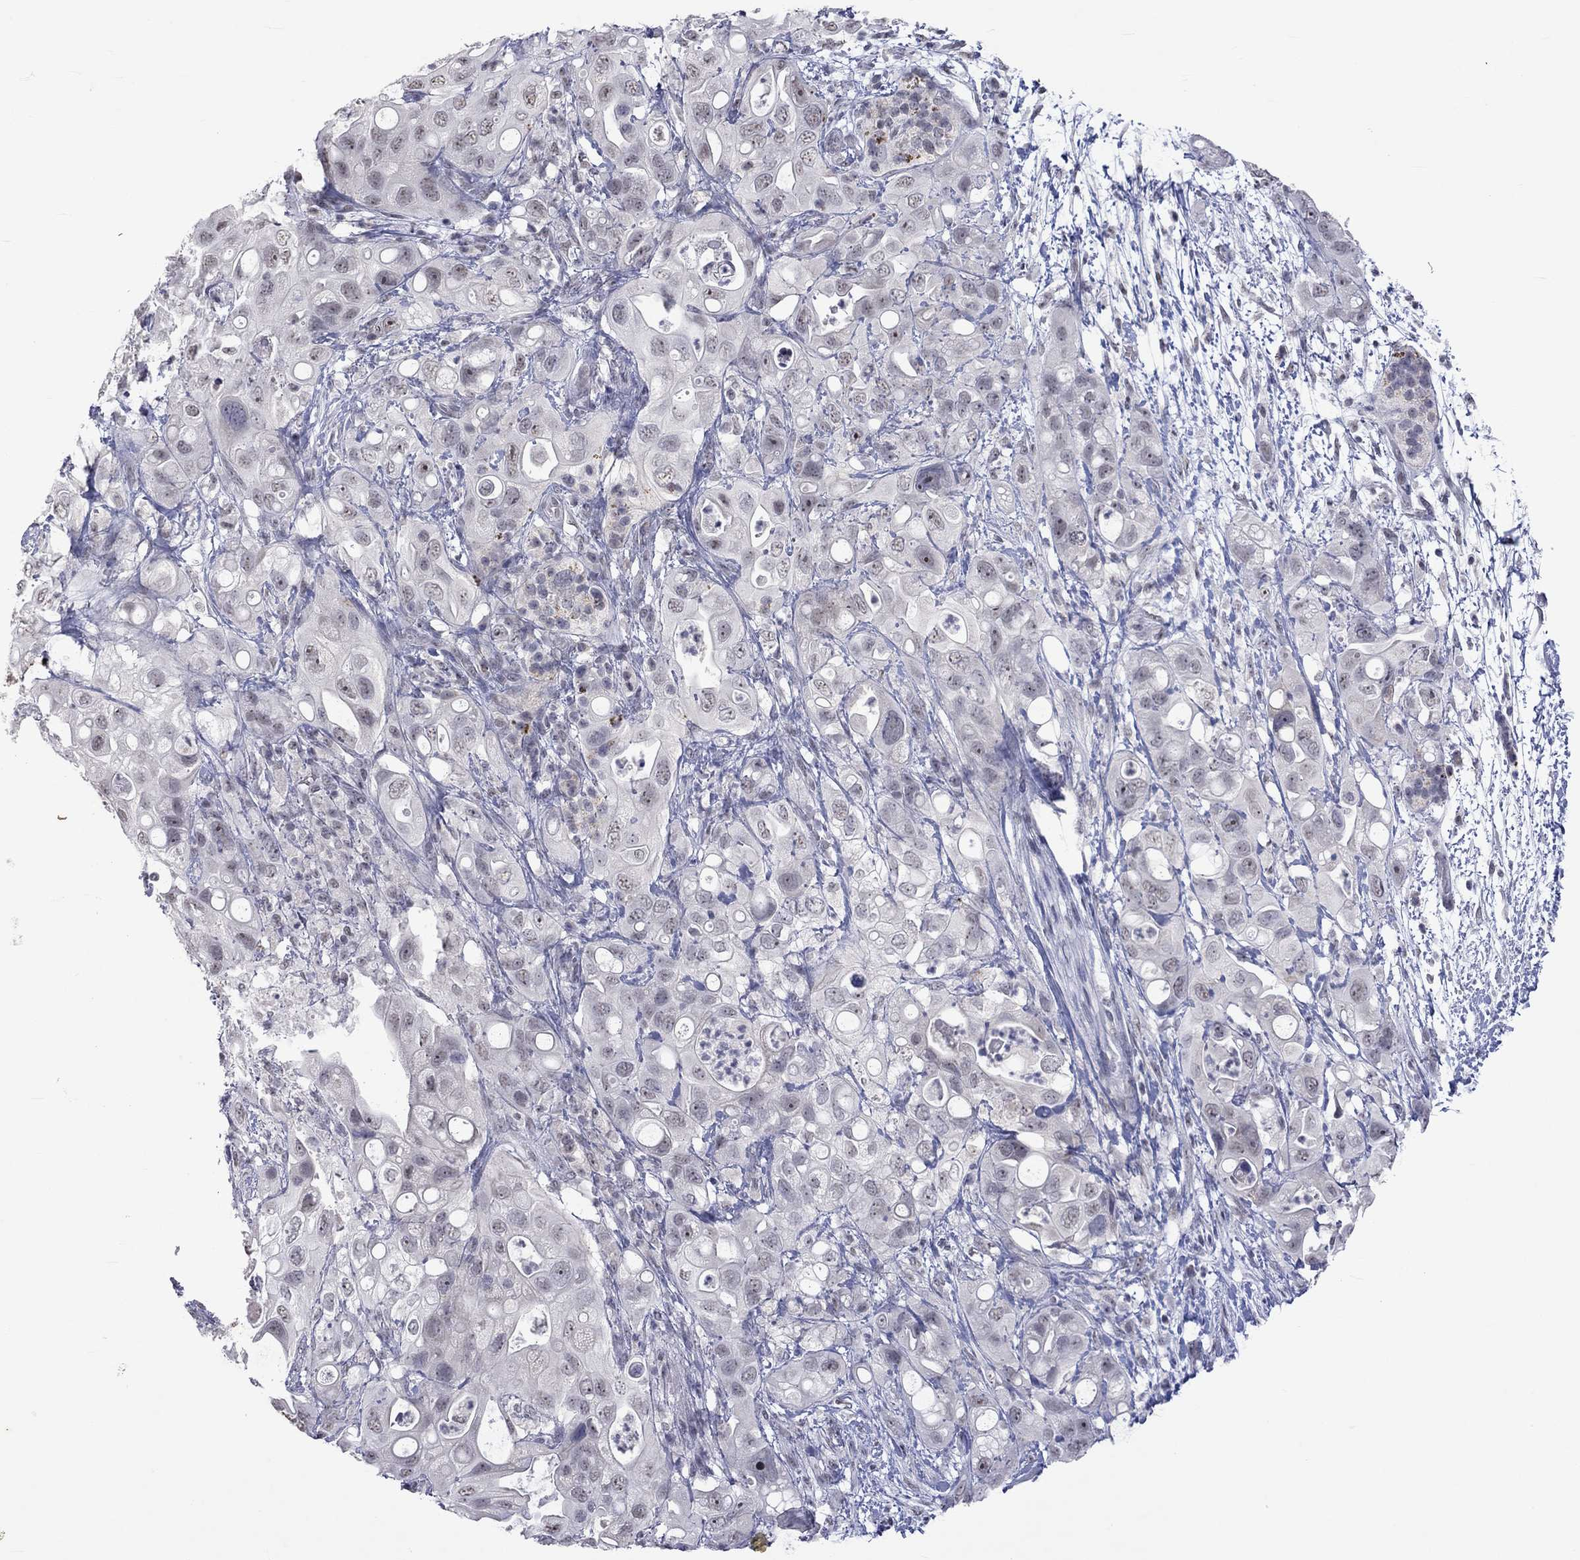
{"staining": {"intensity": "negative", "quantity": "none", "location": "none"}, "tissue": "pancreatic cancer", "cell_type": "Tumor cells", "image_type": "cancer", "snomed": [{"axis": "morphology", "description": "Adenocarcinoma, NOS"}, {"axis": "topography", "description": "Pancreas"}], "caption": "This is an immunohistochemistry photomicrograph of adenocarcinoma (pancreatic). There is no positivity in tumor cells.", "gene": "TMEM143", "patient": {"sex": "female", "age": 72}}